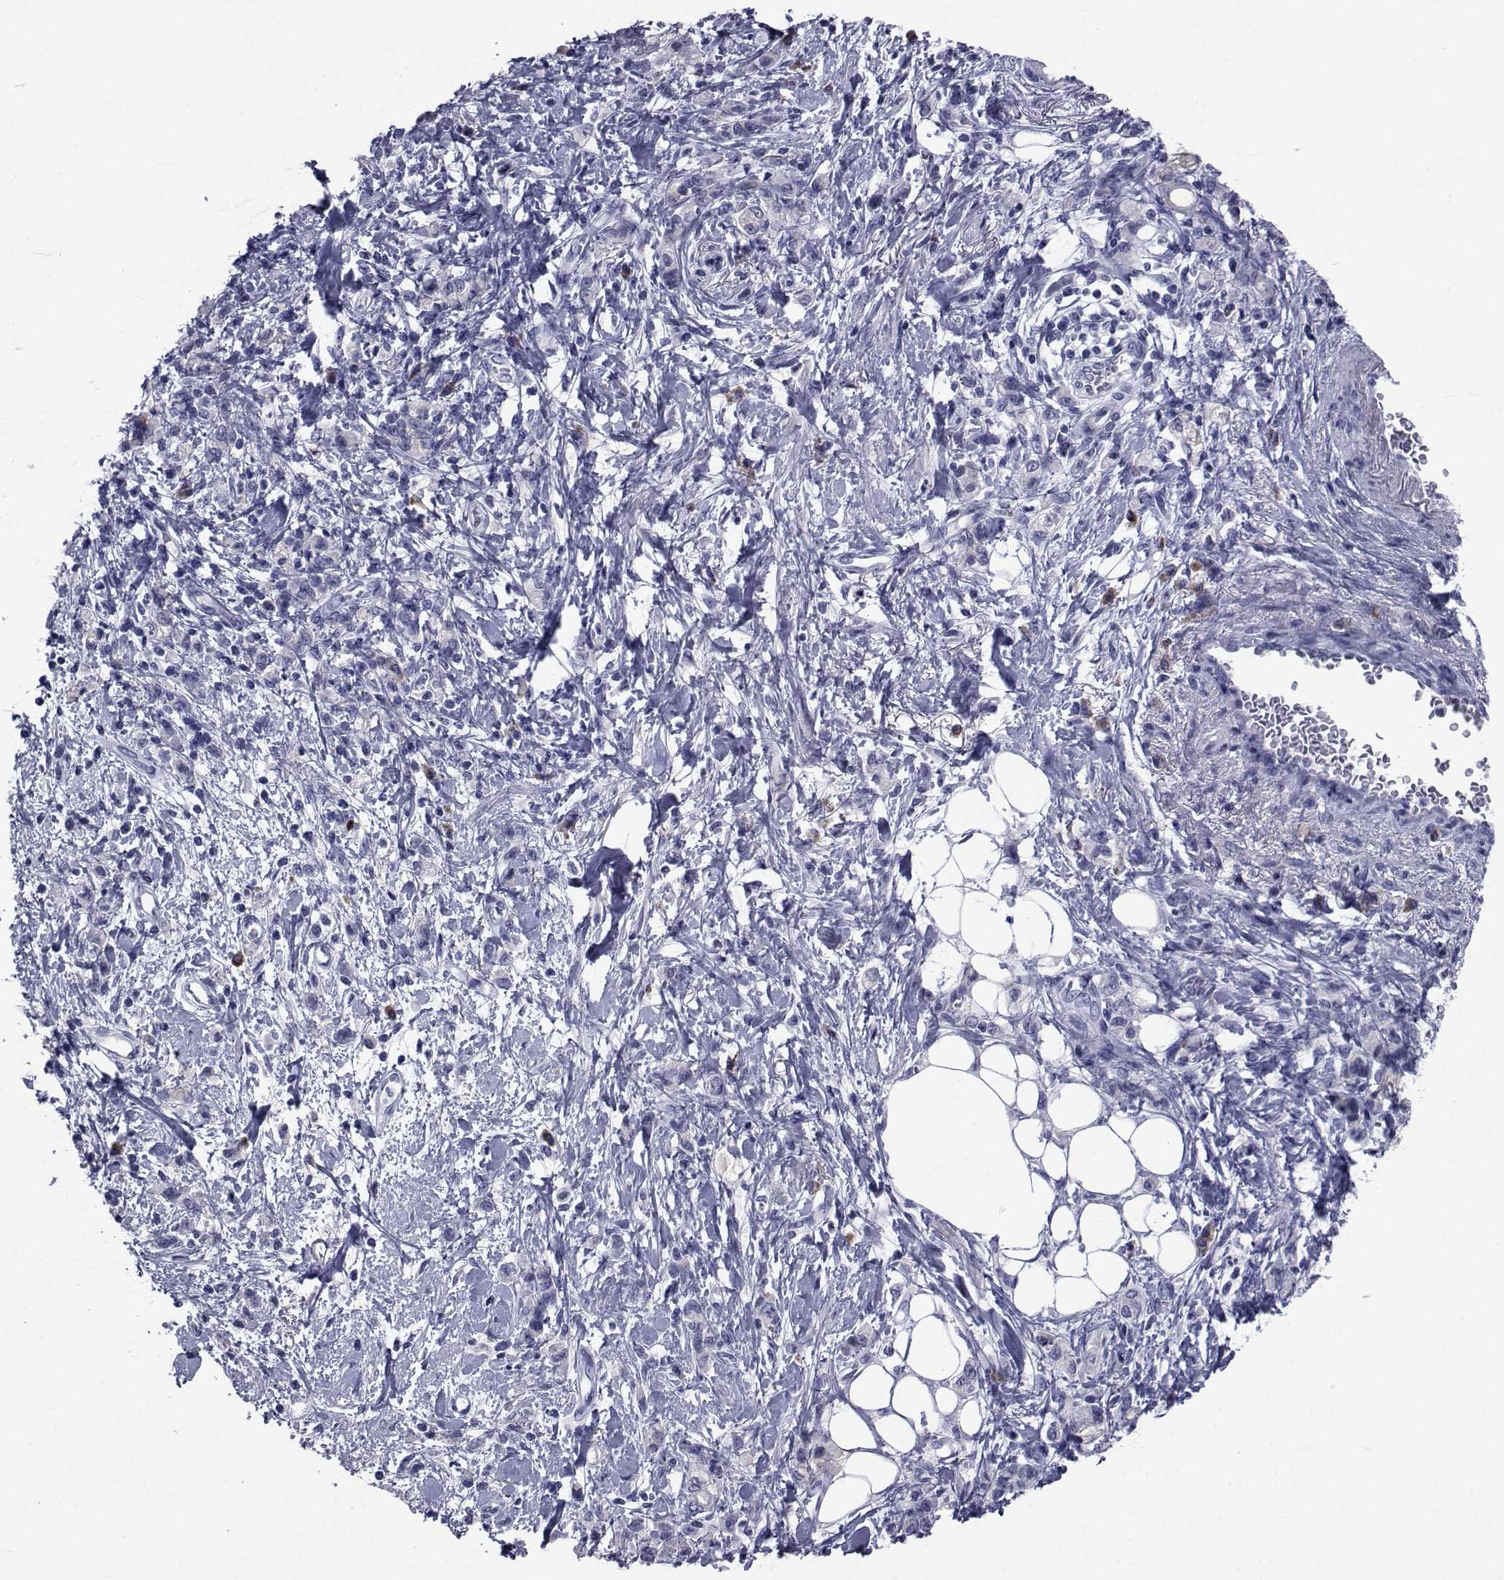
{"staining": {"intensity": "negative", "quantity": "none", "location": "none"}, "tissue": "stomach cancer", "cell_type": "Tumor cells", "image_type": "cancer", "snomed": [{"axis": "morphology", "description": "Adenocarcinoma, NOS"}, {"axis": "topography", "description": "Stomach"}], "caption": "Immunohistochemical staining of human stomach adenocarcinoma exhibits no significant positivity in tumor cells.", "gene": "ROPN1", "patient": {"sex": "male", "age": 77}}